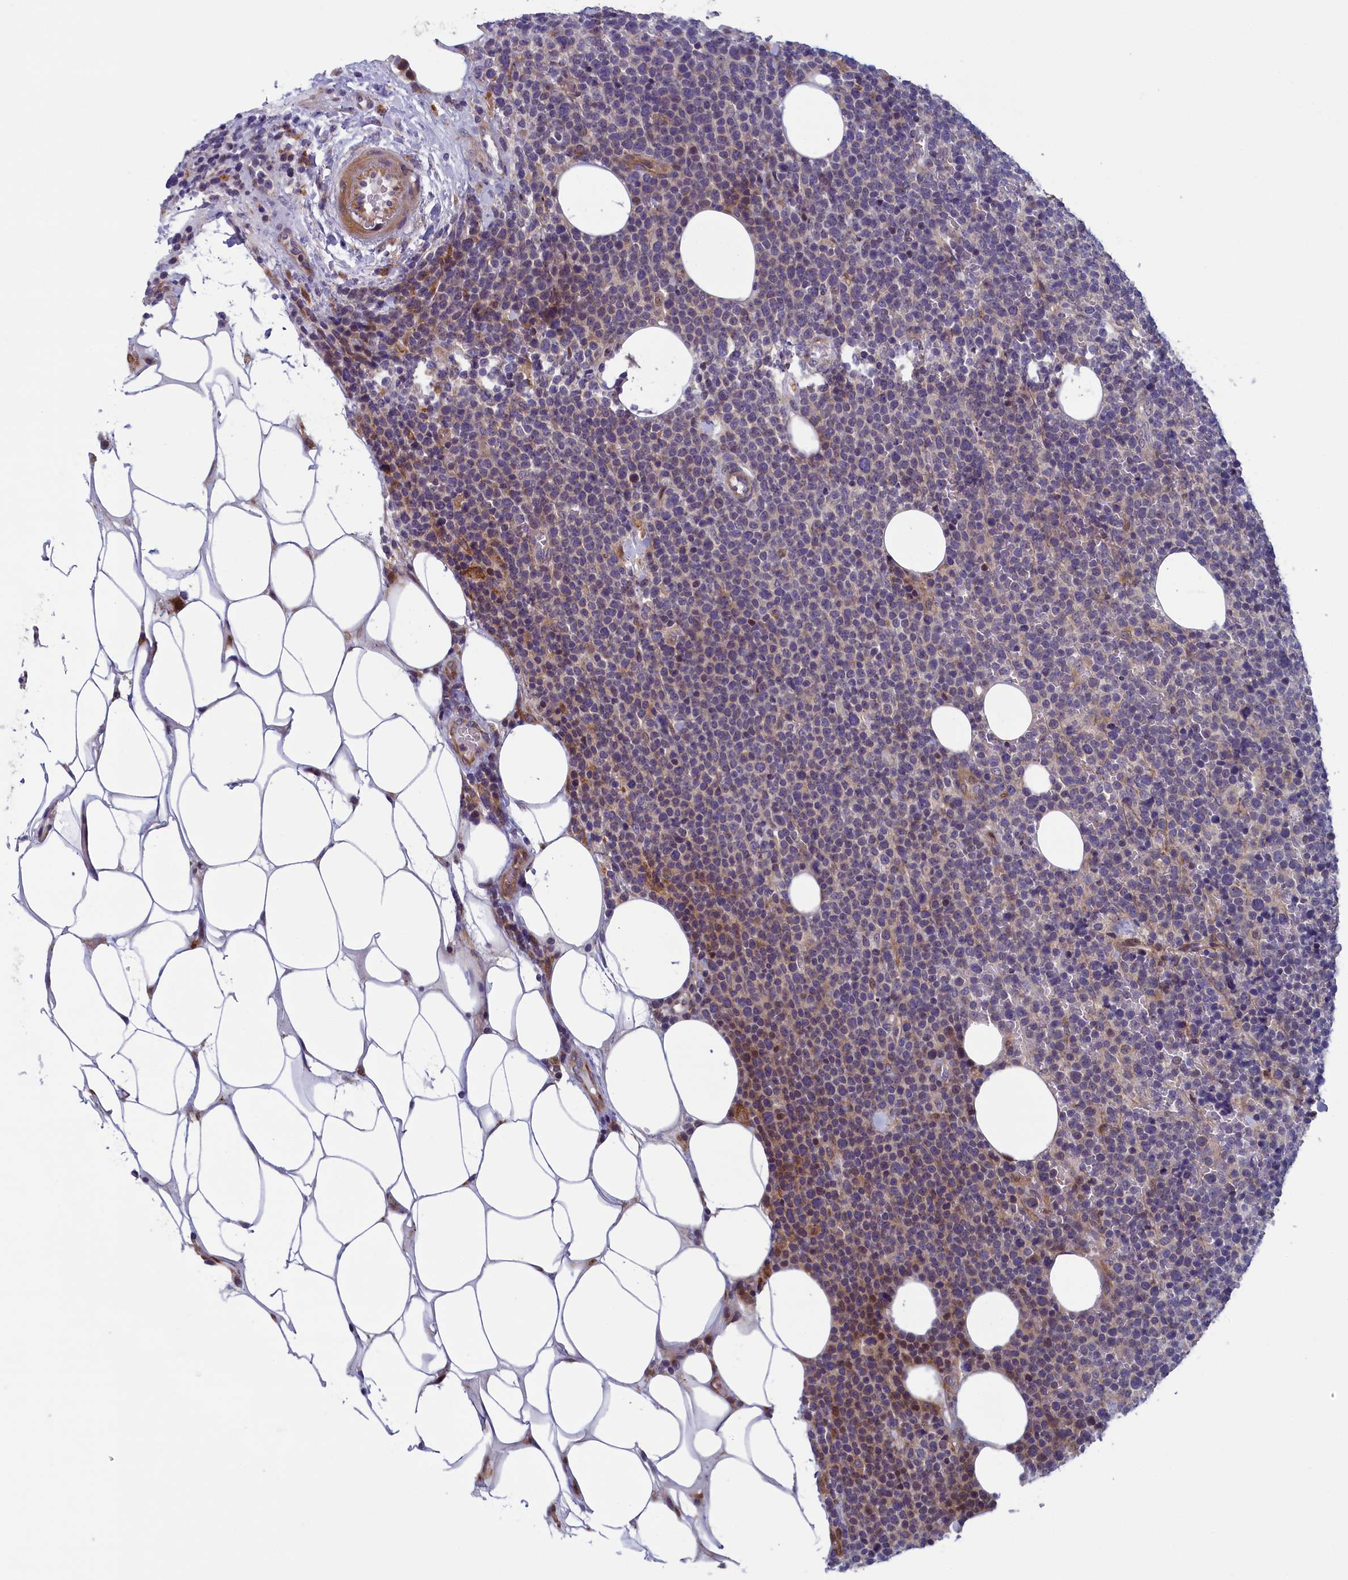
{"staining": {"intensity": "negative", "quantity": "none", "location": "none"}, "tissue": "lymphoma", "cell_type": "Tumor cells", "image_type": "cancer", "snomed": [{"axis": "morphology", "description": "Malignant lymphoma, non-Hodgkin's type, High grade"}, {"axis": "topography", "description": "Lymph node"}], "caption": "This histopathology image is of high-grade malignant lymphoma, non-Hodgkin's type stained with immunohistochemistry to label a protein in brown with the nuclei are counter-stained blue. There is no expression in tumor cells.", "gene": "ANKRD39", "patient": {"sex": "male", "age": 61}}